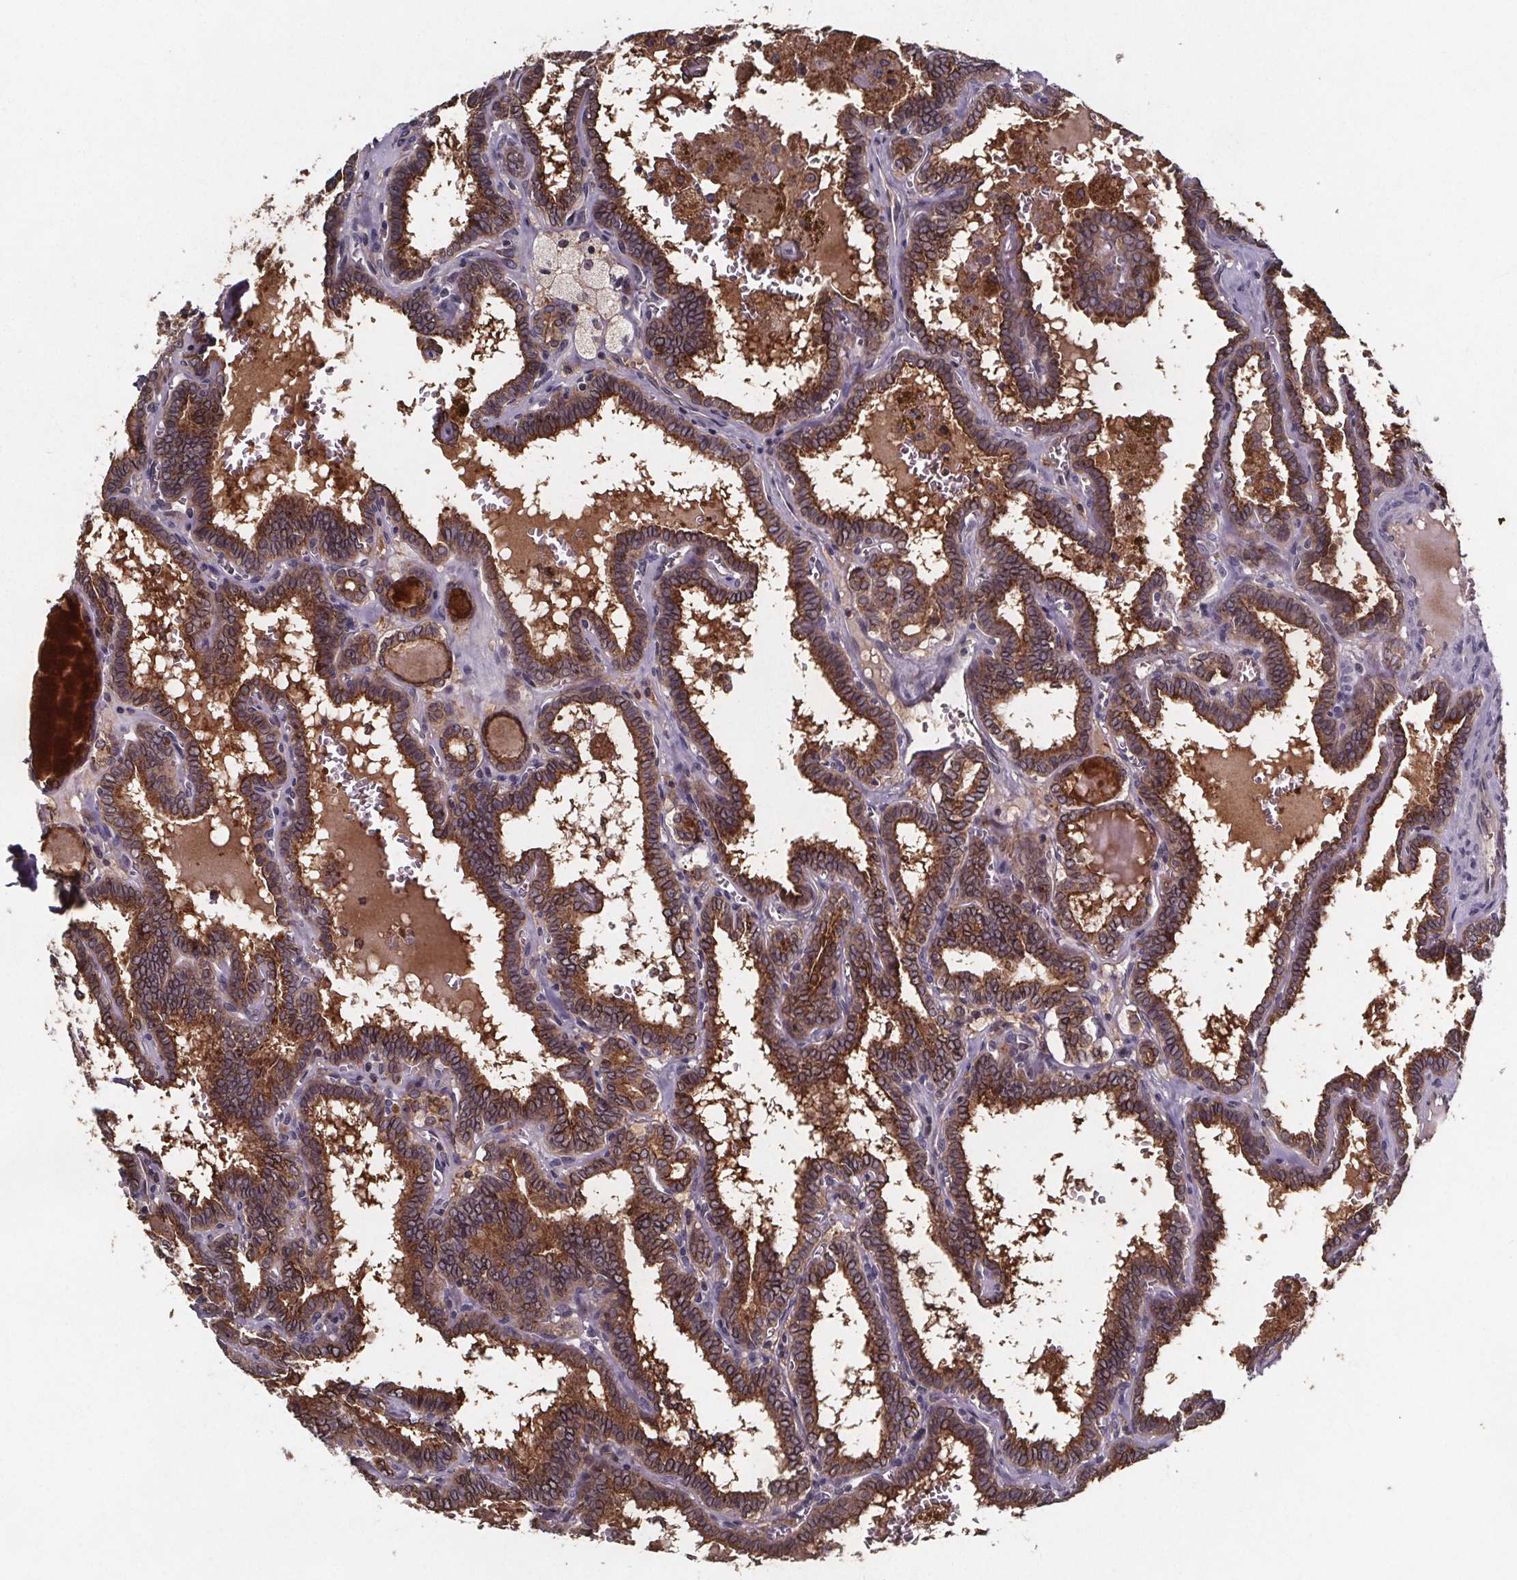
{"staining": {"intensity": "moderate", "quantity": ">75%", "location": "cytoplasmic/membranous"}, "tissue": "thyroid cancer", "cell_type": "Tumor cells", "image_type": "cancer", "snomed": [{"axis": "morphology", "description": "Papillary adenocarcinoma, NOS"}, {"axis": "topography", "description": "Thyroid gland"}], "caption": "Thyroid cancer stained with a protein marker reveals moderate staining in tumor cells.", "gene": "FASTKD3", "patient": {"sex": "female", "age": 39}}